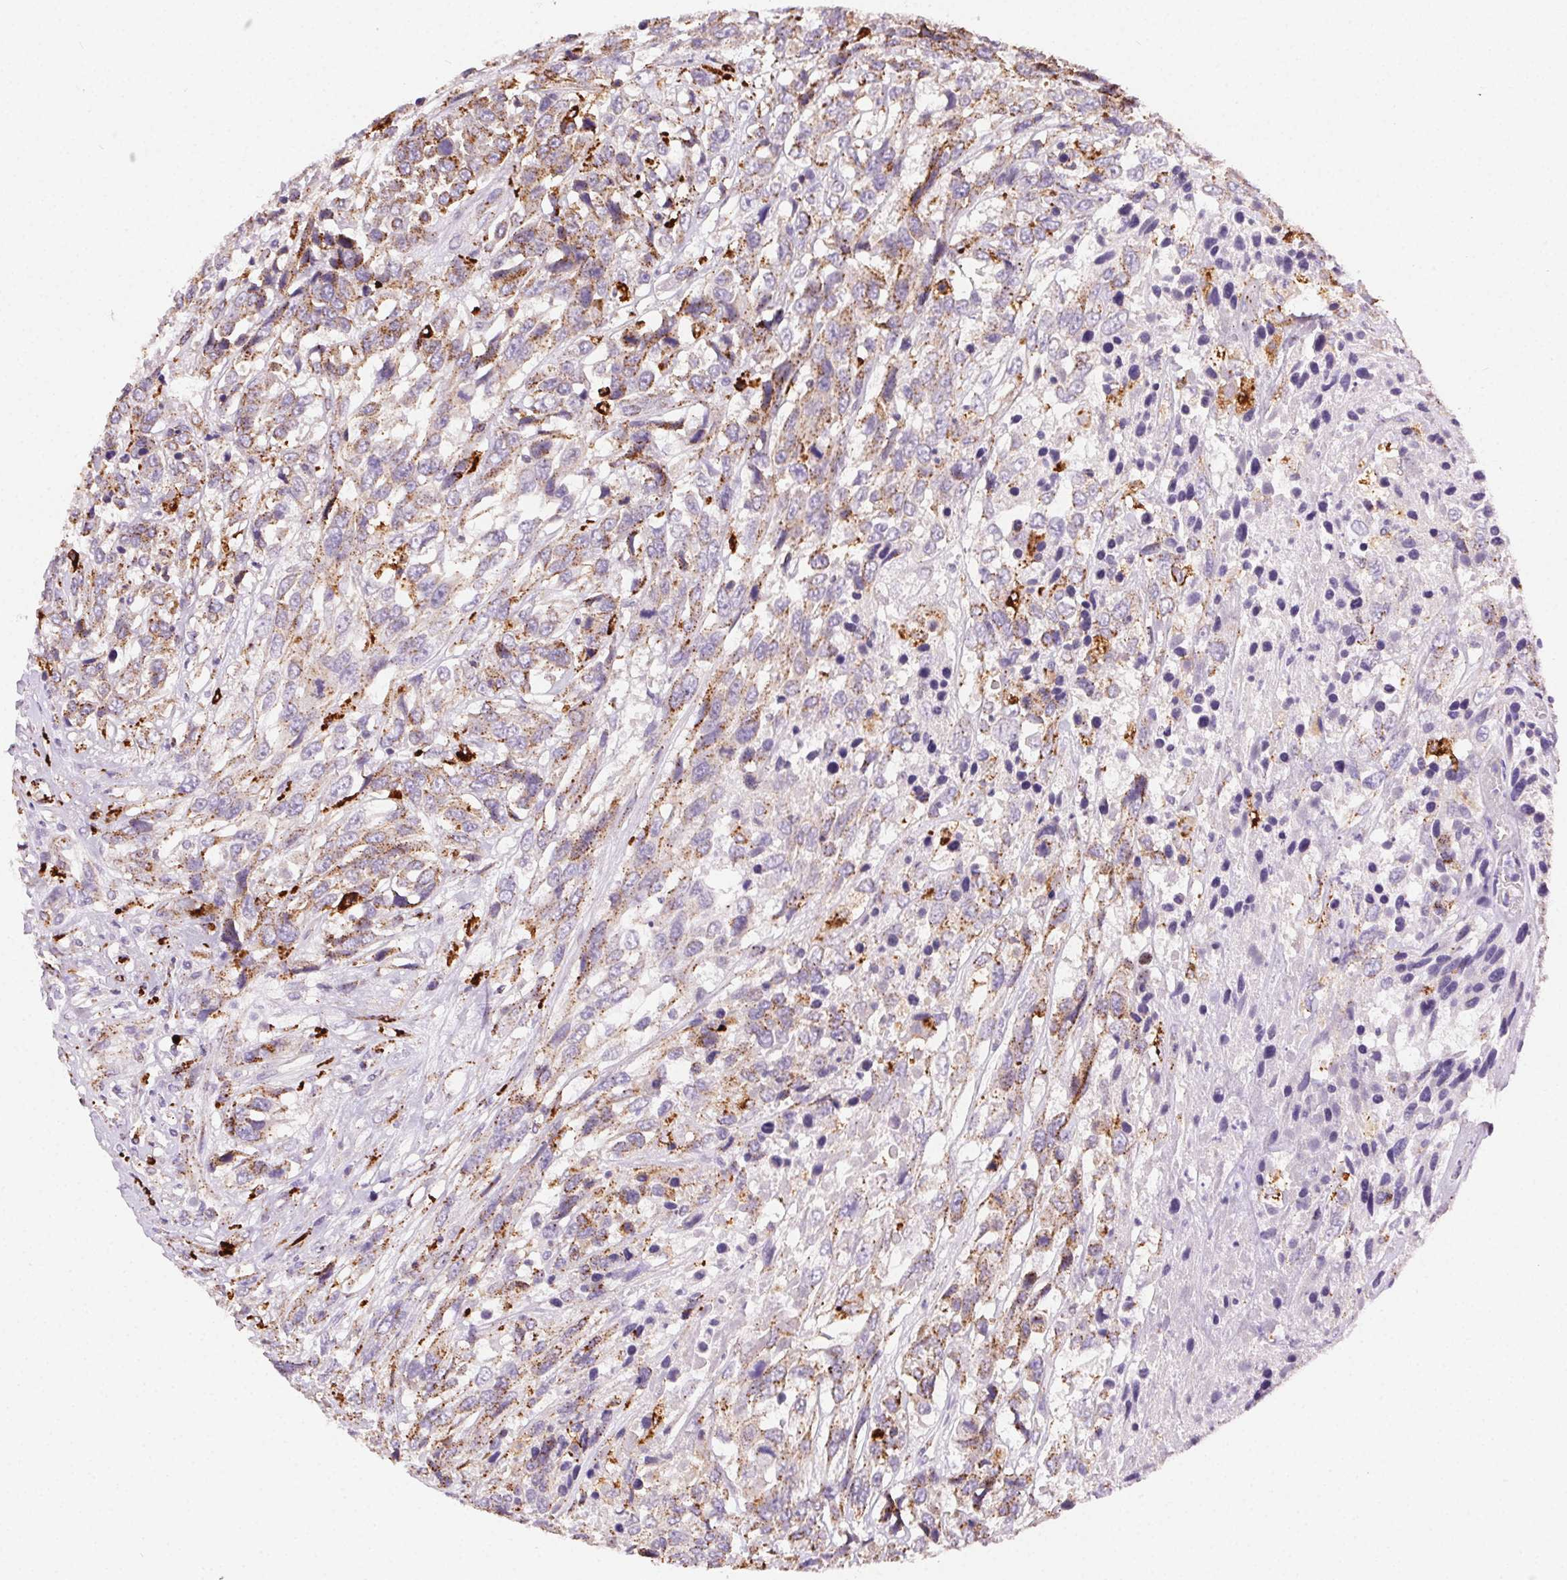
{"staining": {"intensity": "moderate", "quantity": "25%-75%", "location": "cytoplasmic/membranous"}, "tissue": "urothelial cancer", "cell_type": "Tumor cells", "image_type": "cancer", "snomed": [{"axis": "morphology", "description": "Urothelial carcinoma, High grade"}, {"axis": "topography", "description": "Urinary bladder"}], "caption": "This is an image of immunohistochemistry staining of urothelial cancer, which shows moderate expression in the cytoplasmic/membranous of tumor cells.", "gene": "SCPEP1", "patient": {"sex": "female", "age": 70}}